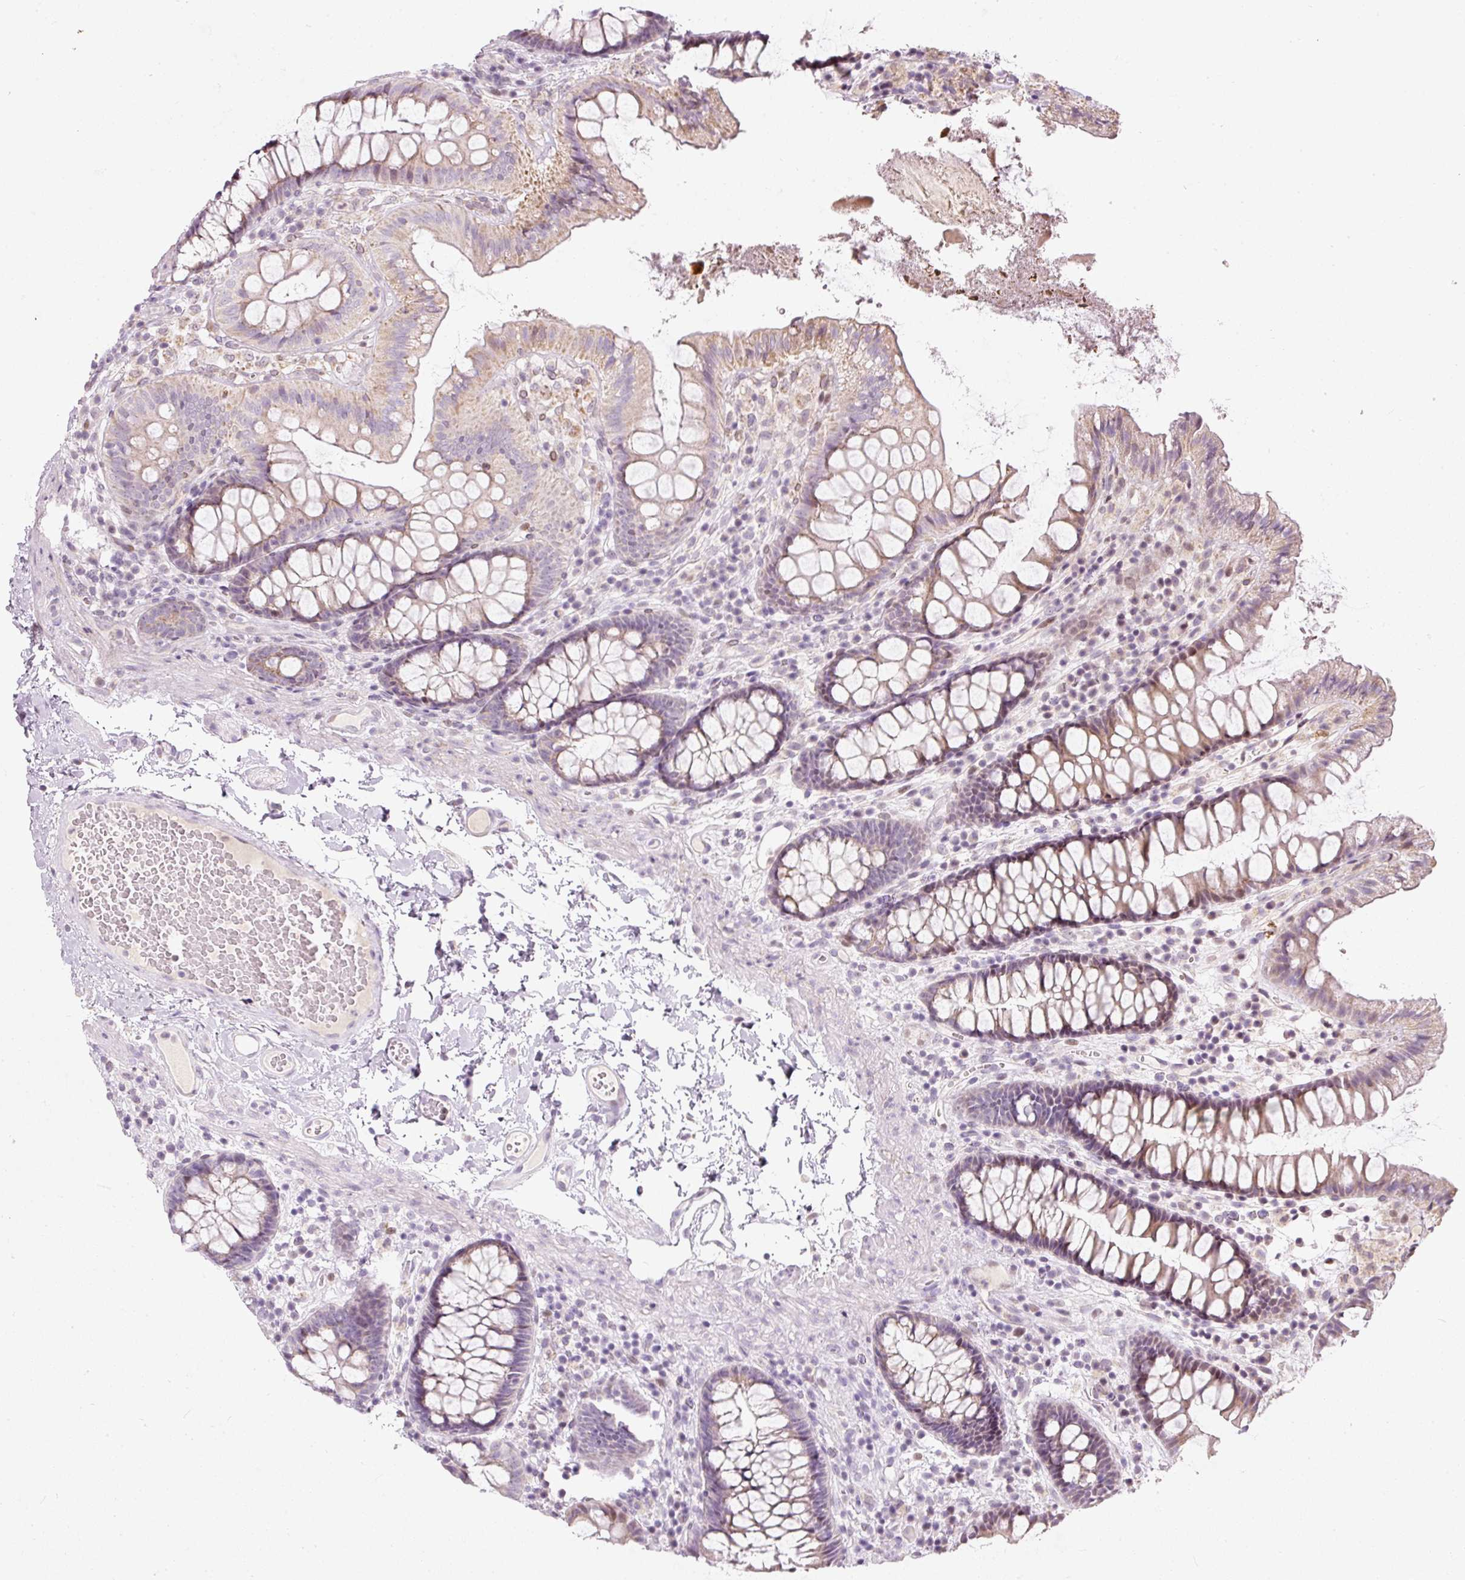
{"staining": {"intensity": "negative", "quantity": "none", "location": "none"}, "tissue": "colon", "cell_type": "Endothelial cells", "image_type": "normal", "snomed": [{"axis": "morphology", "description": "Normal tissue, NOS"}, {"axis": "topography", "description": "Colon"}], "caption": "The photomicrograph demonstrates no staining of endothelial cells in normal colon.", "gene": "RNF39", "patient": {"sex": "male", "age": 84}}